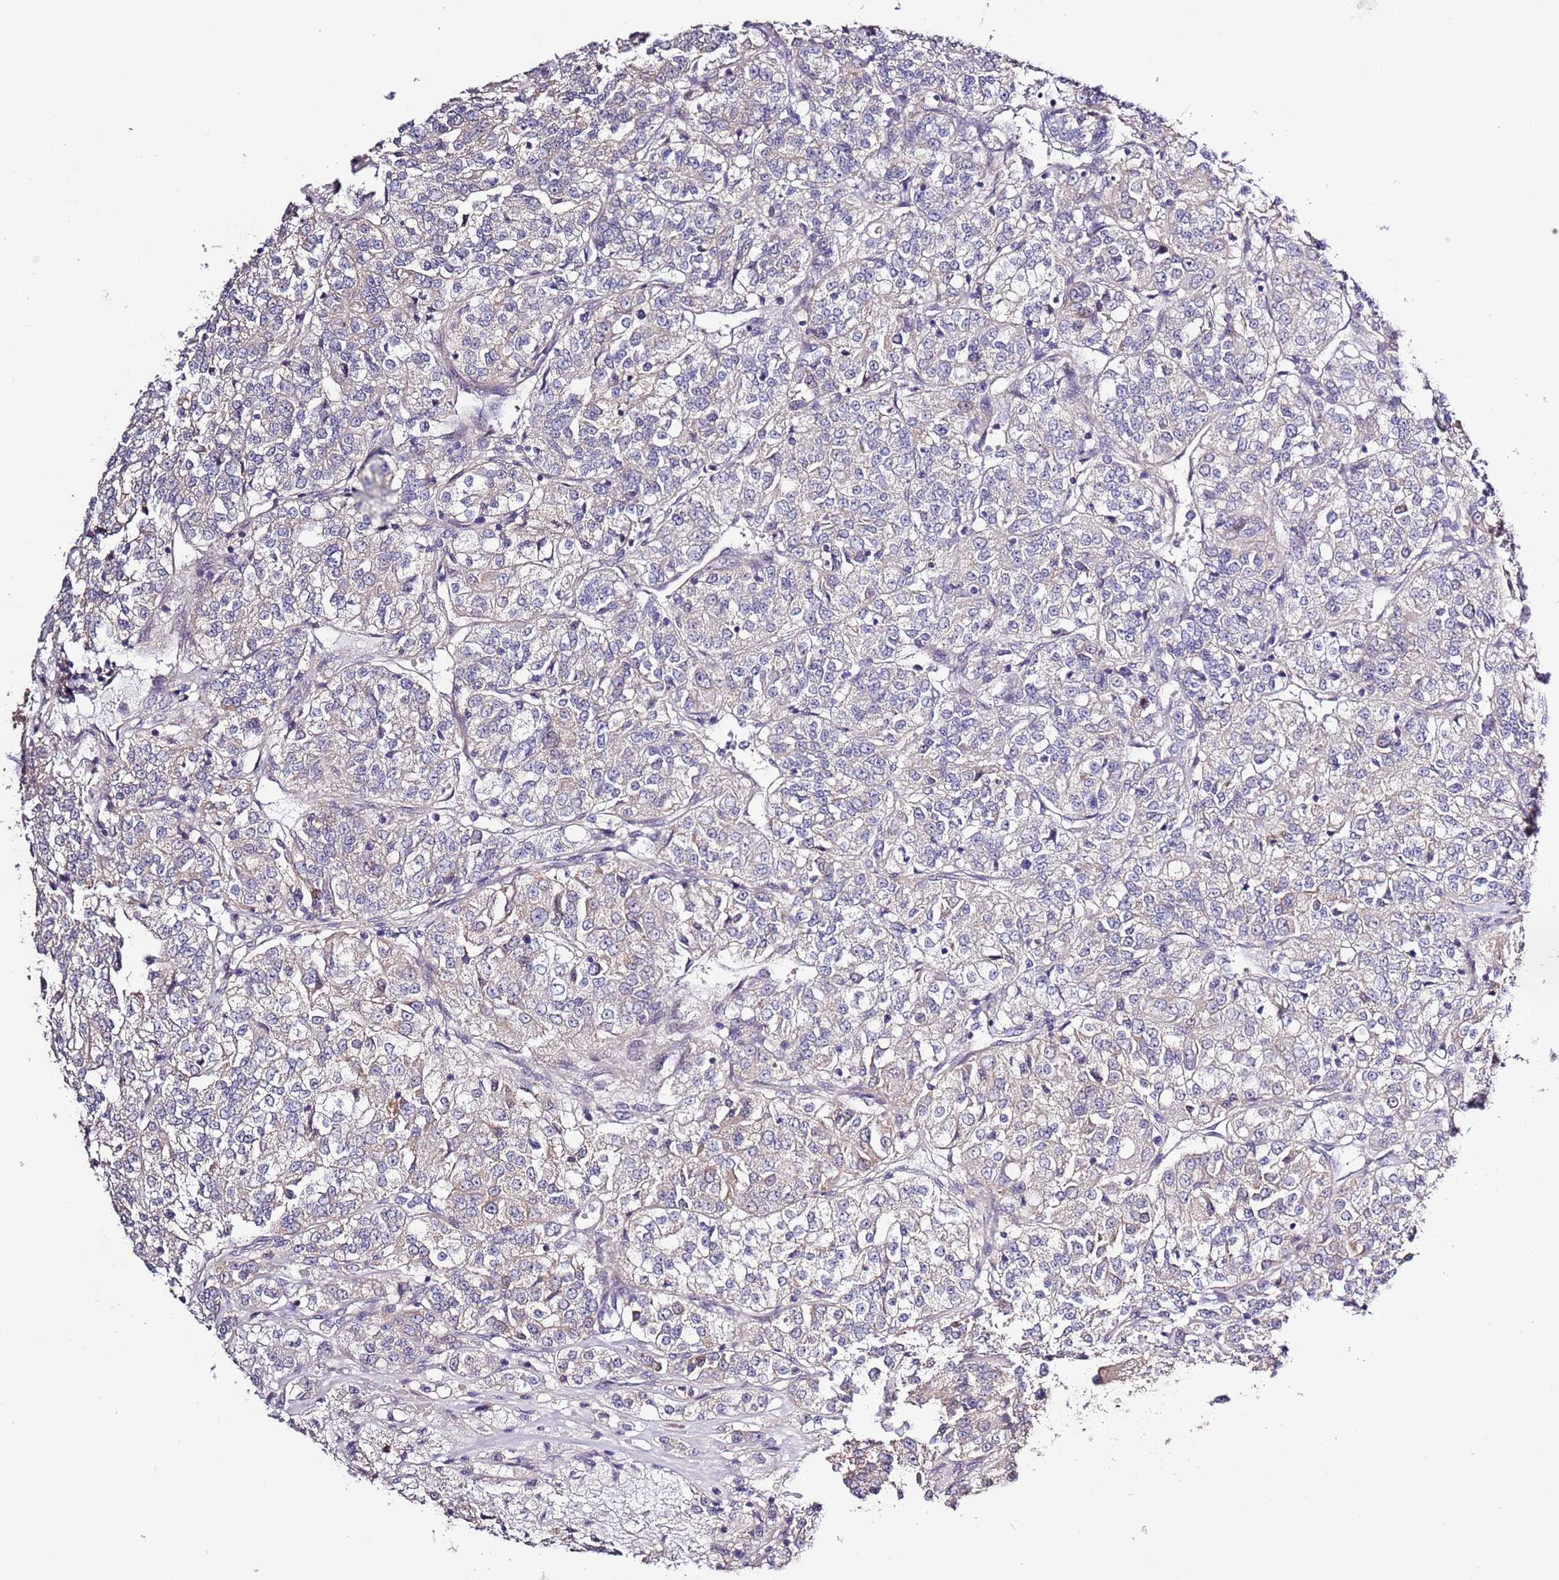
{"staining": {"intensity": "negative", "quantity": "none", "location": "none"}, "tissue": "renal cancer", "cell_type": "Tumor cells", "image_type": "cancer", "snomed": [{"axis": "morphology", "description": "Adenocarcinoma, NOS"}, {"axis": "topography", "description": "Kidney"}], "caption": "Adenocarcinoma (renal) was stained to show a protein in brown. There is no significant positivity in tumor cells.", "gene": "LIPJ", "patient": {"sex": "female", "age": 63}}